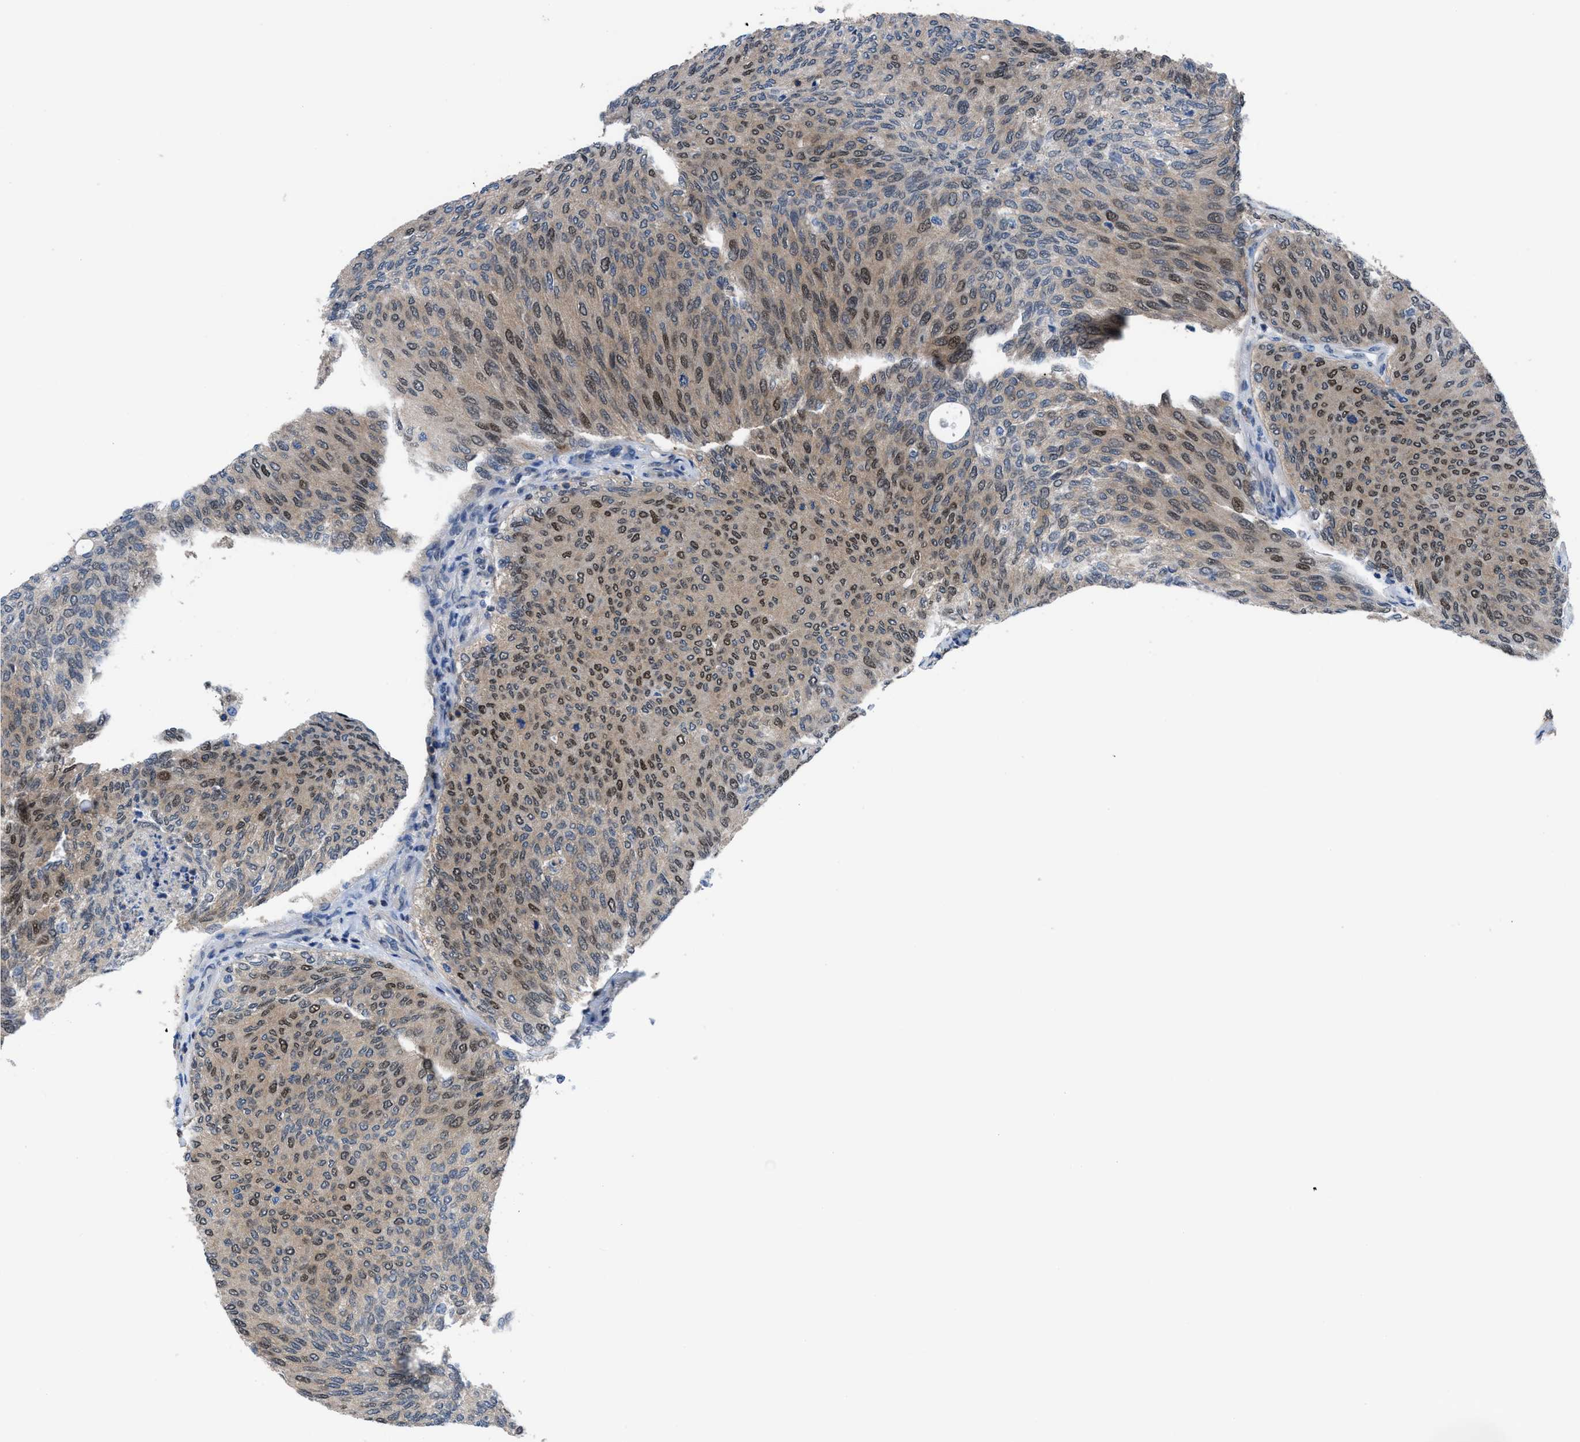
{"staining": {"intensity": "moderate", "quantity": ">75%", "location": "cytoplasmic/membranous,nuclear"}, "tissue": "urothelial cancer", "cell_type": "Tumor cells", "image_type": "cancer", "snomed": [{"axis": "morphology", "description": "Urothelial carcinoma, Low grade"}, {"axis": "topography", "description": "Urinary bladder"}], "caption": "Urothelial cancer tissue demonstrates moderate cytoplasmic/membranous and nuclear expression in approximately >75% of tumor cells", "gene": "TMEM45B", "patient": {"sex": "female", "age": 79}}